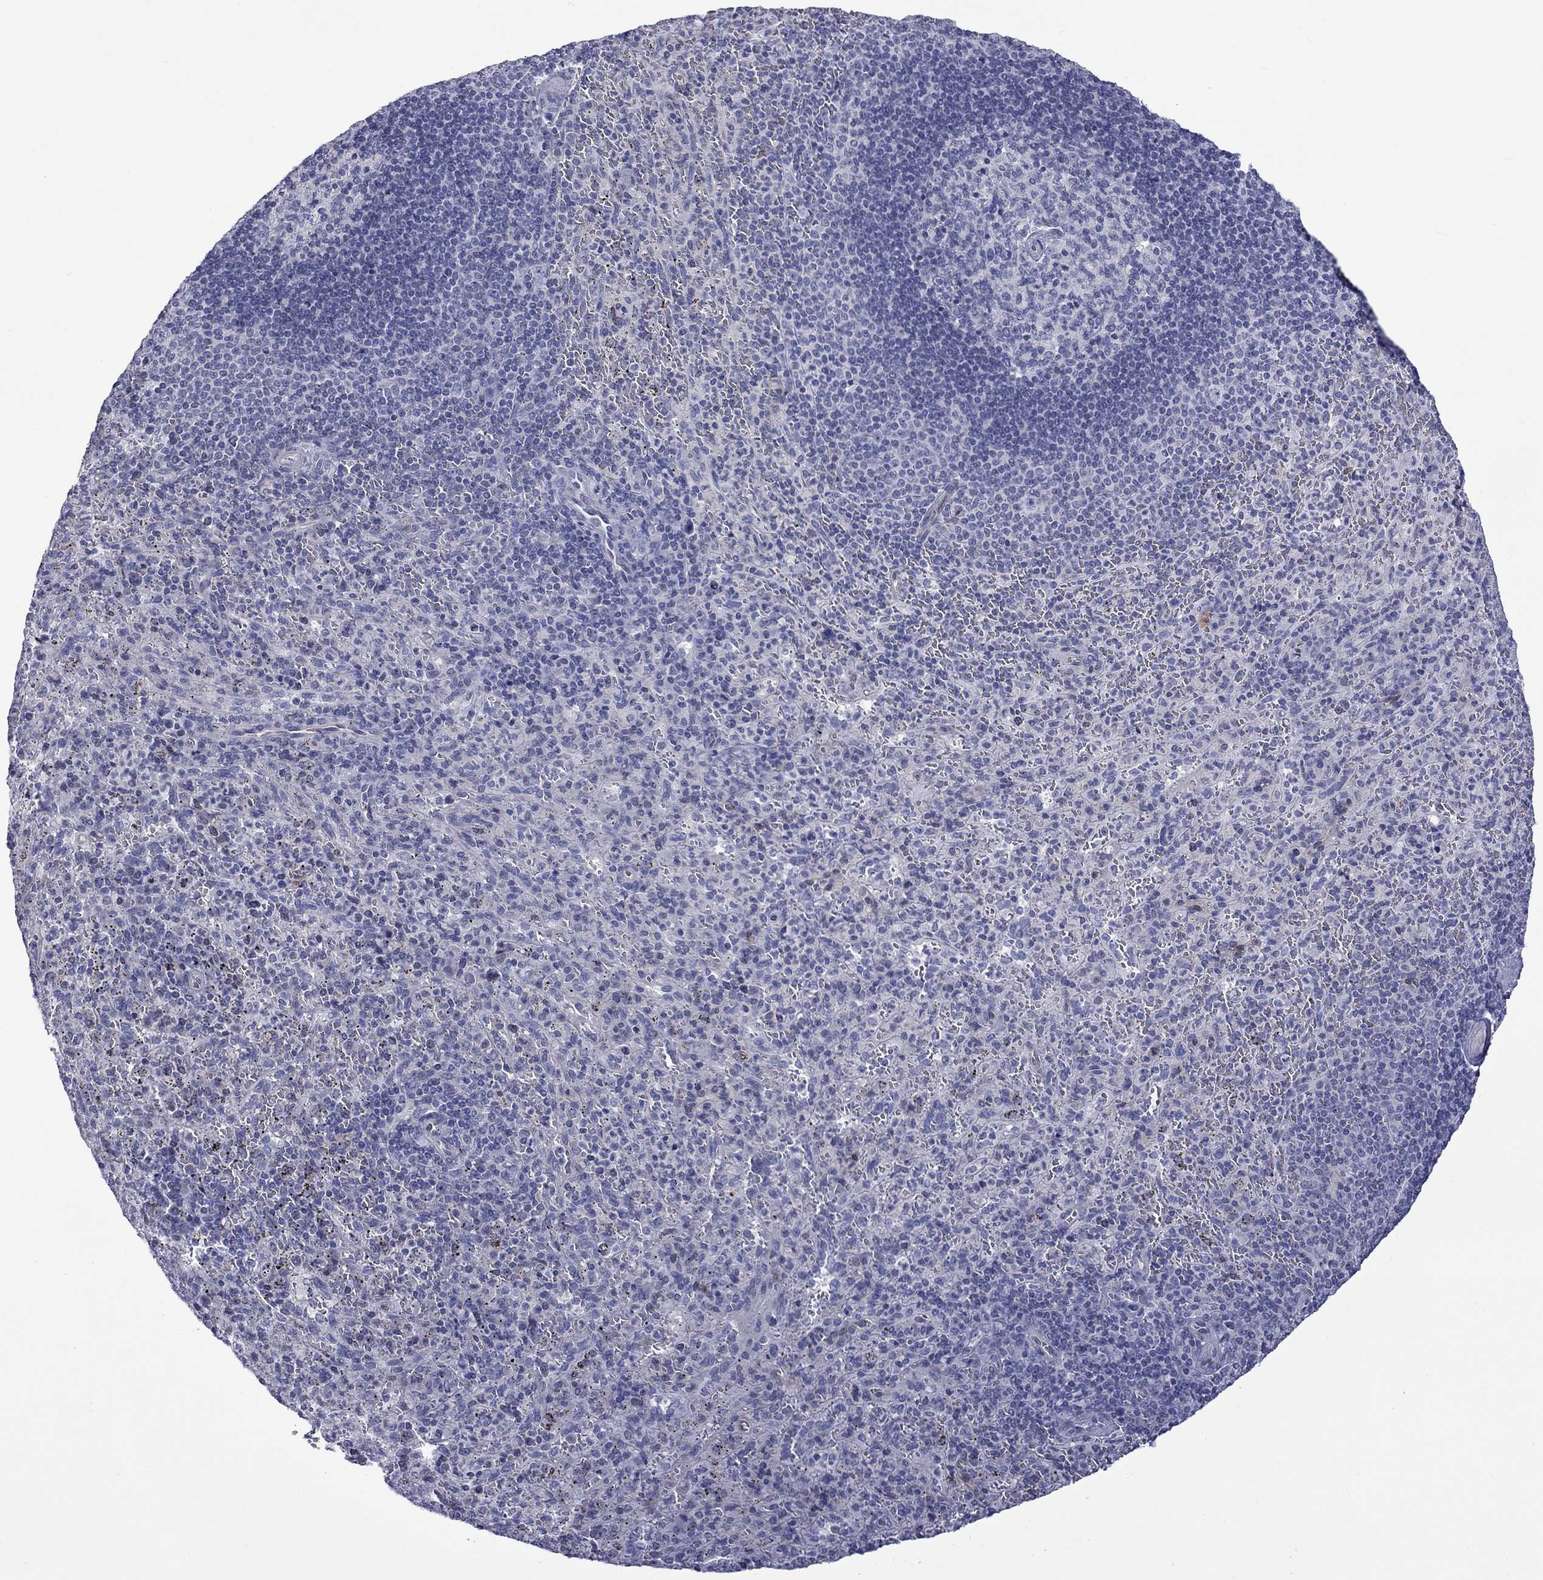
{"staining": {"intensity": "negative", "quantity": "none", "location": "none"}, "tissue": "spleen", "cell_type": "Cells in red pulp", "image_type": "normal", "snomed": [{"axis": "morphology", "description": "Normal tissue, NOS"}, {"axis": "topography", "description": "Spleen"}], "caption": "The photomicrograph shows no significant positivity in cells in red pulp of spleen. (DAB immunohistochemistry (IHC), high magnification).", "gene": "CTNNBIP1", "patient": {"sex": "male", "age": 57}}